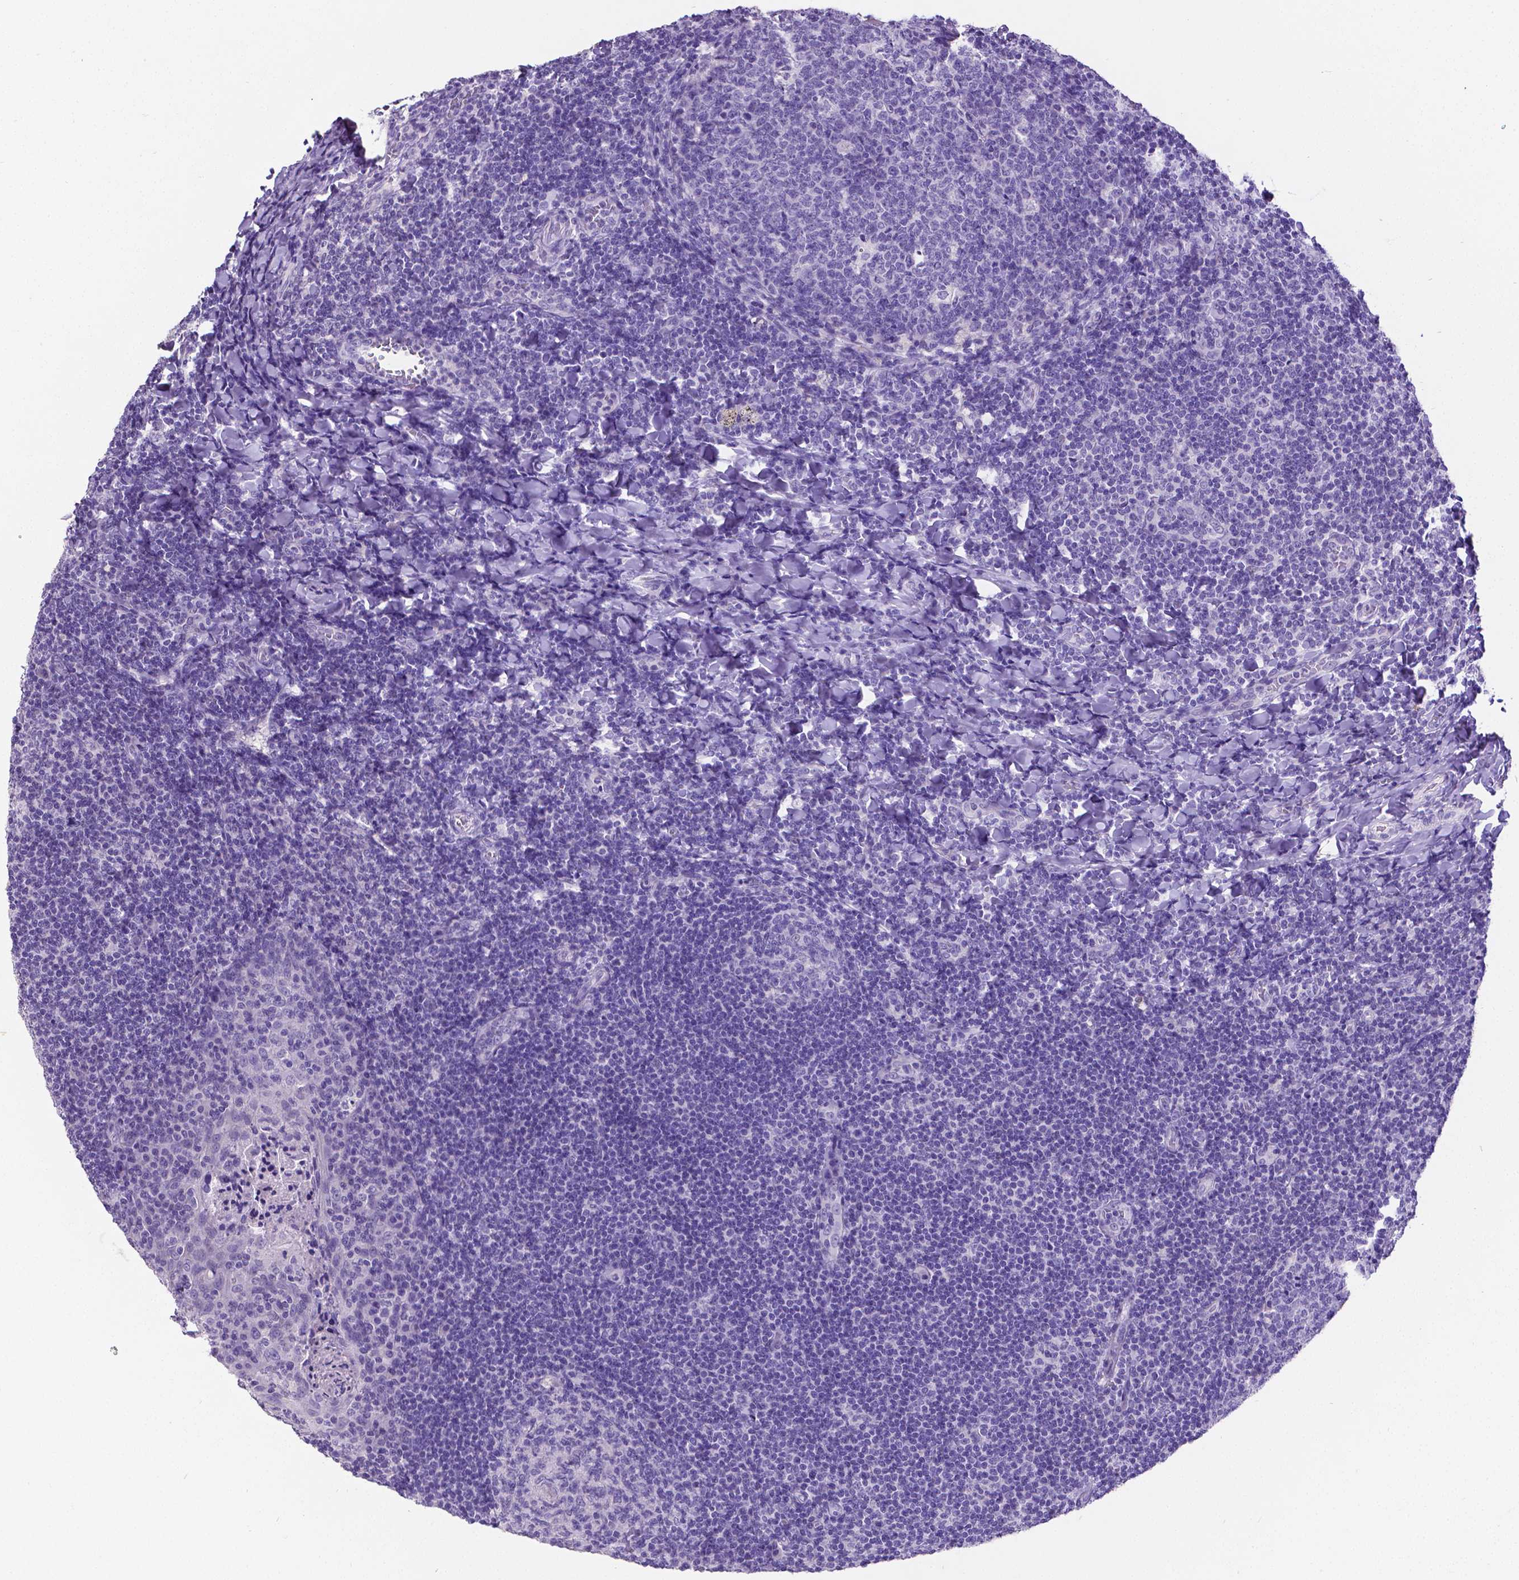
{"staining": {"intensity": "negative", "quantity": "none", "location": "none"}, "tissue": "tonsil", "cell_type": "Germinal center cells", "image_type": "normal", "snomed": [{"axis": "morphology", "description": "Normal tissue, NOS"}, {"axis": "topography", "description": "Tonsil"}], "caption": "A high-resolution micrograph shows immunohistochemistry (IHC) staining of normal tonsil, which exhibits no significant staining in germinal center cells.", "gene": "SATB2", "patient": {"sex": "male", "age": 17}}